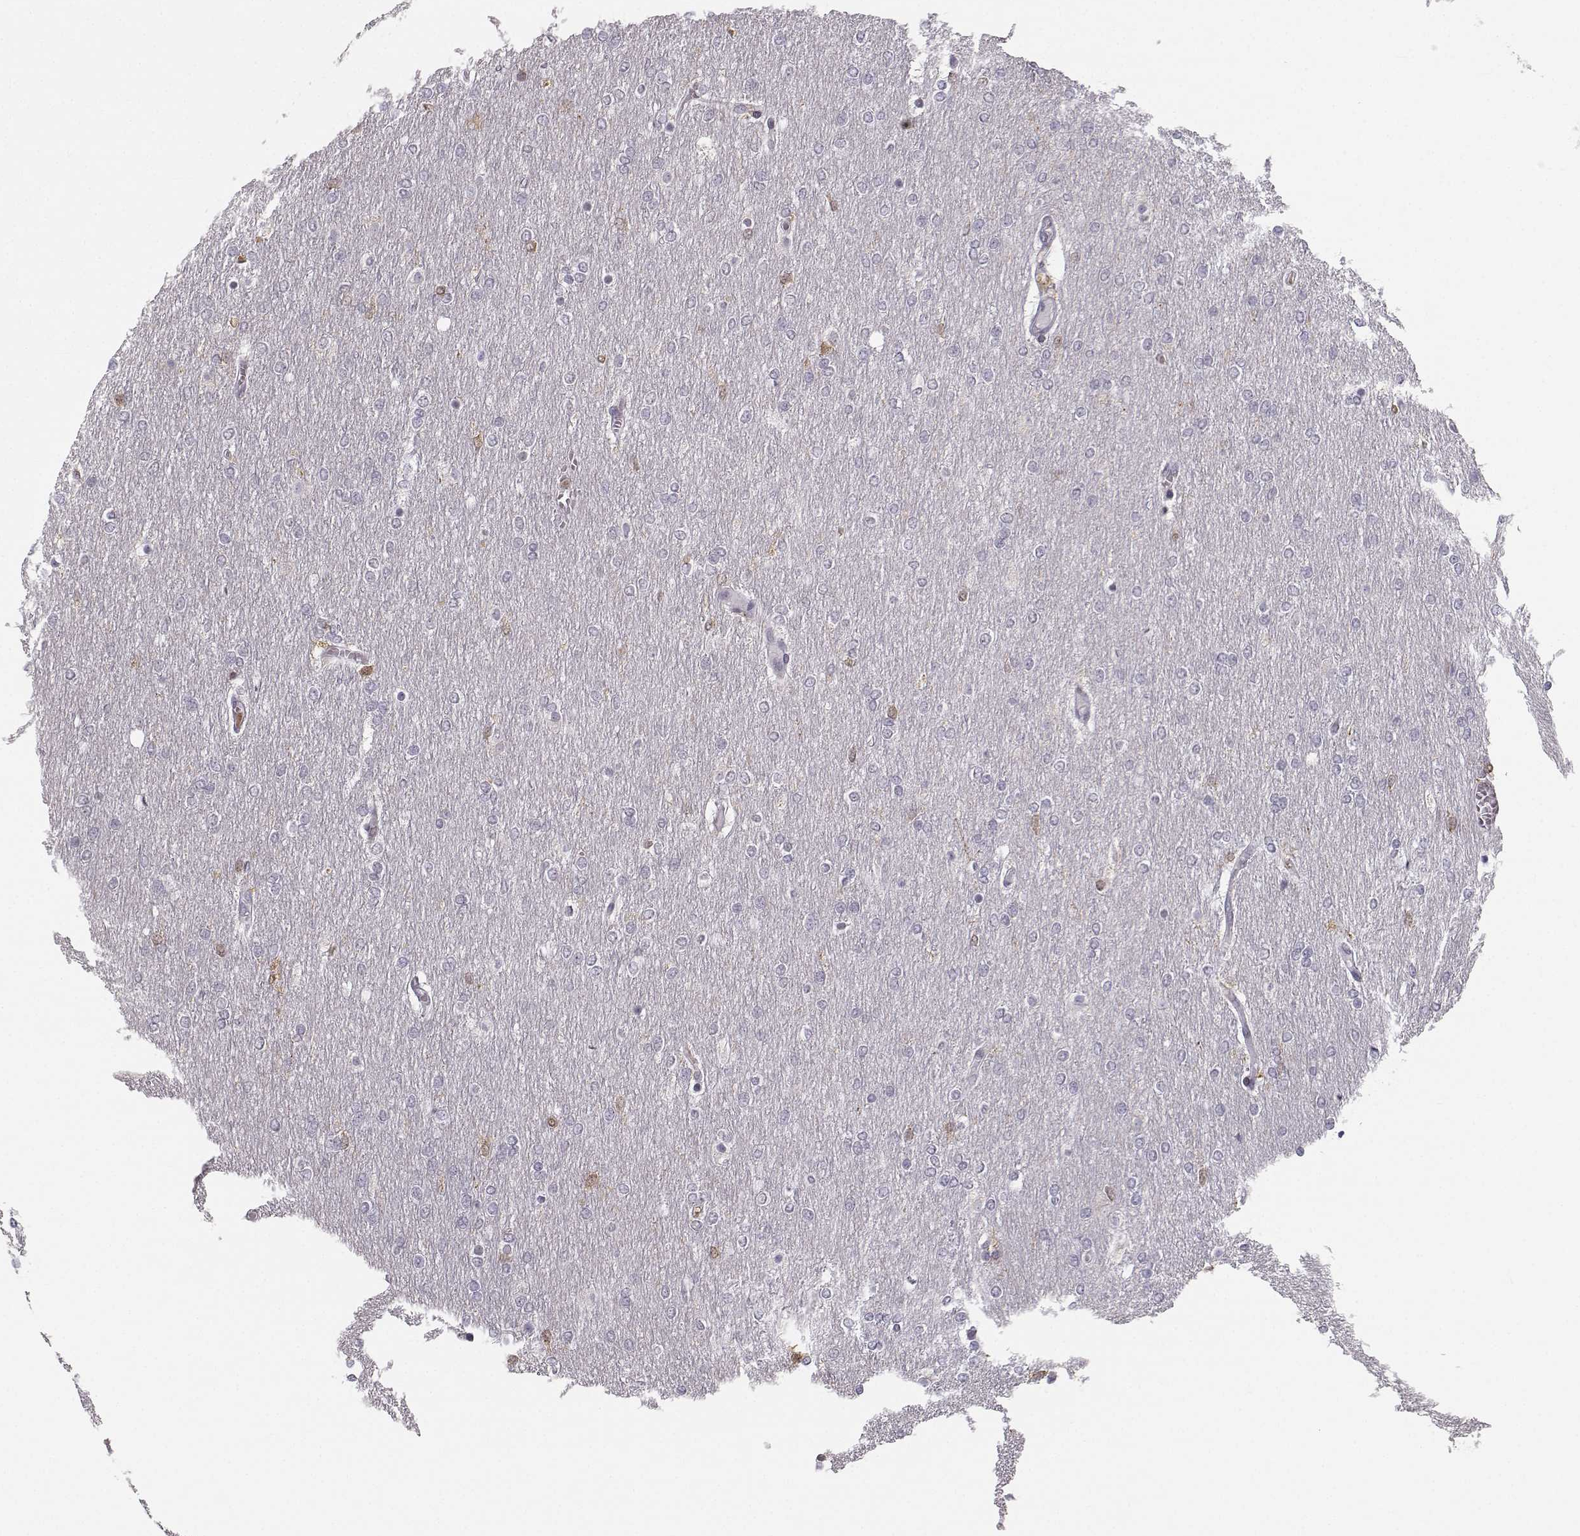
{"staining": {"intensity": "negative", "quantity": "none", "location": "none"}, "tissue": "glioma", "cell_type": "Tumor cells", "image_type": "cancer", "snomed": [{"axis": "morphology", "description": "Glioma, malignant, High grade"}, {"axis": "topography", "description": "Brain"}], "caption": "Glioma was stained to show a protein in brown. There is no significant positivity in tumor cells.", "gene": "HTR7", "patient": {"sex": "female", "age": 61}}